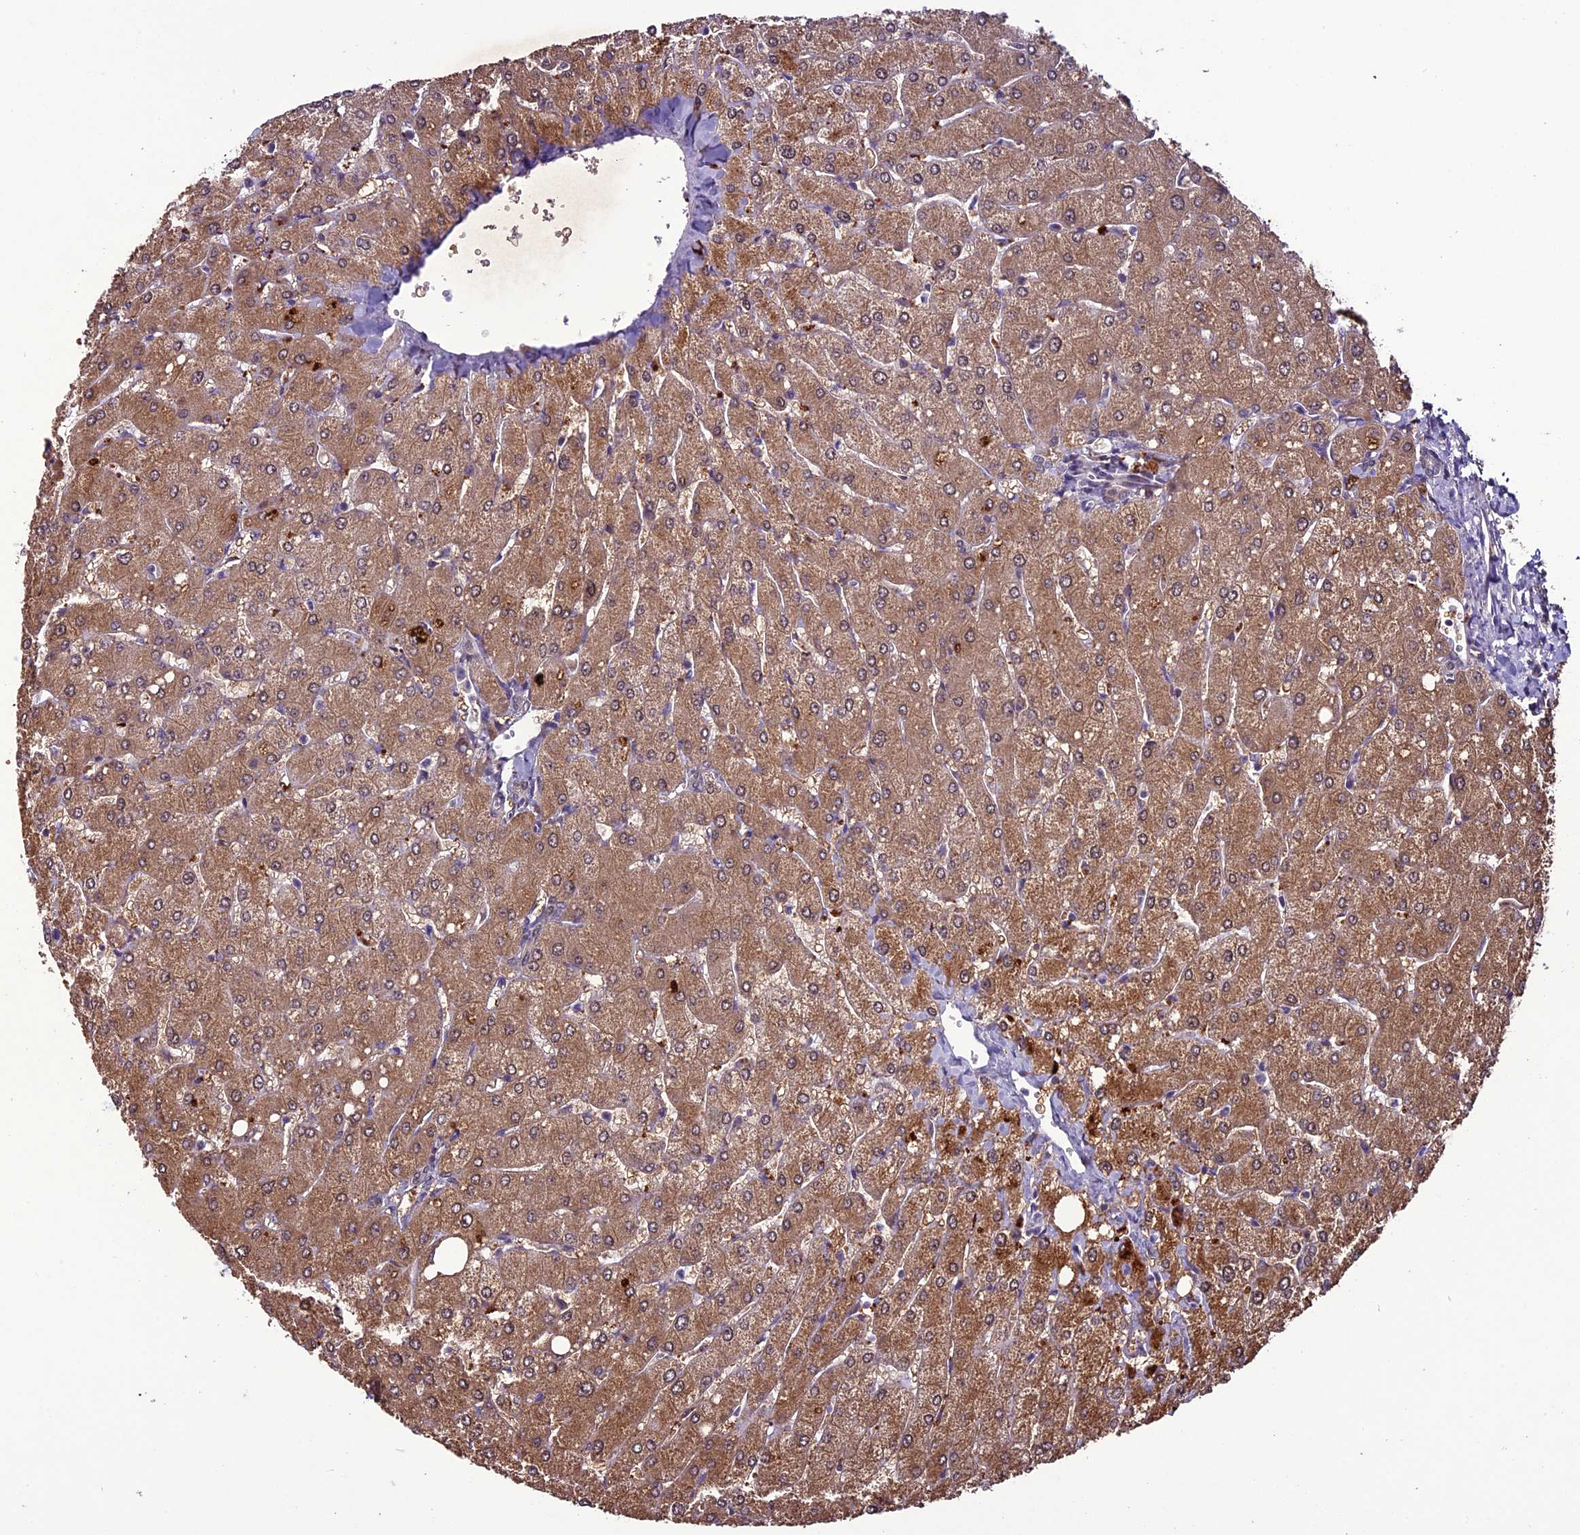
{"staining": {"intensity": "weak", "quantity": "<25%", "location": "nuclear"}, "tissue": "liver", "cell_type": "Cholangiocytes", "image_type": "normal", "snomed": [{"axis": "morphology", "description": "Normal tissue, NOS"}, {"axis": "topography", "description": "Liver"}], "caption": "IHC micrograph of unremarkable liver stained for a protein (brown), which reveals no positivity in cholangiocytes.", "gene": "C3orf70", "patient": {"sex": "male", "age": 55}}